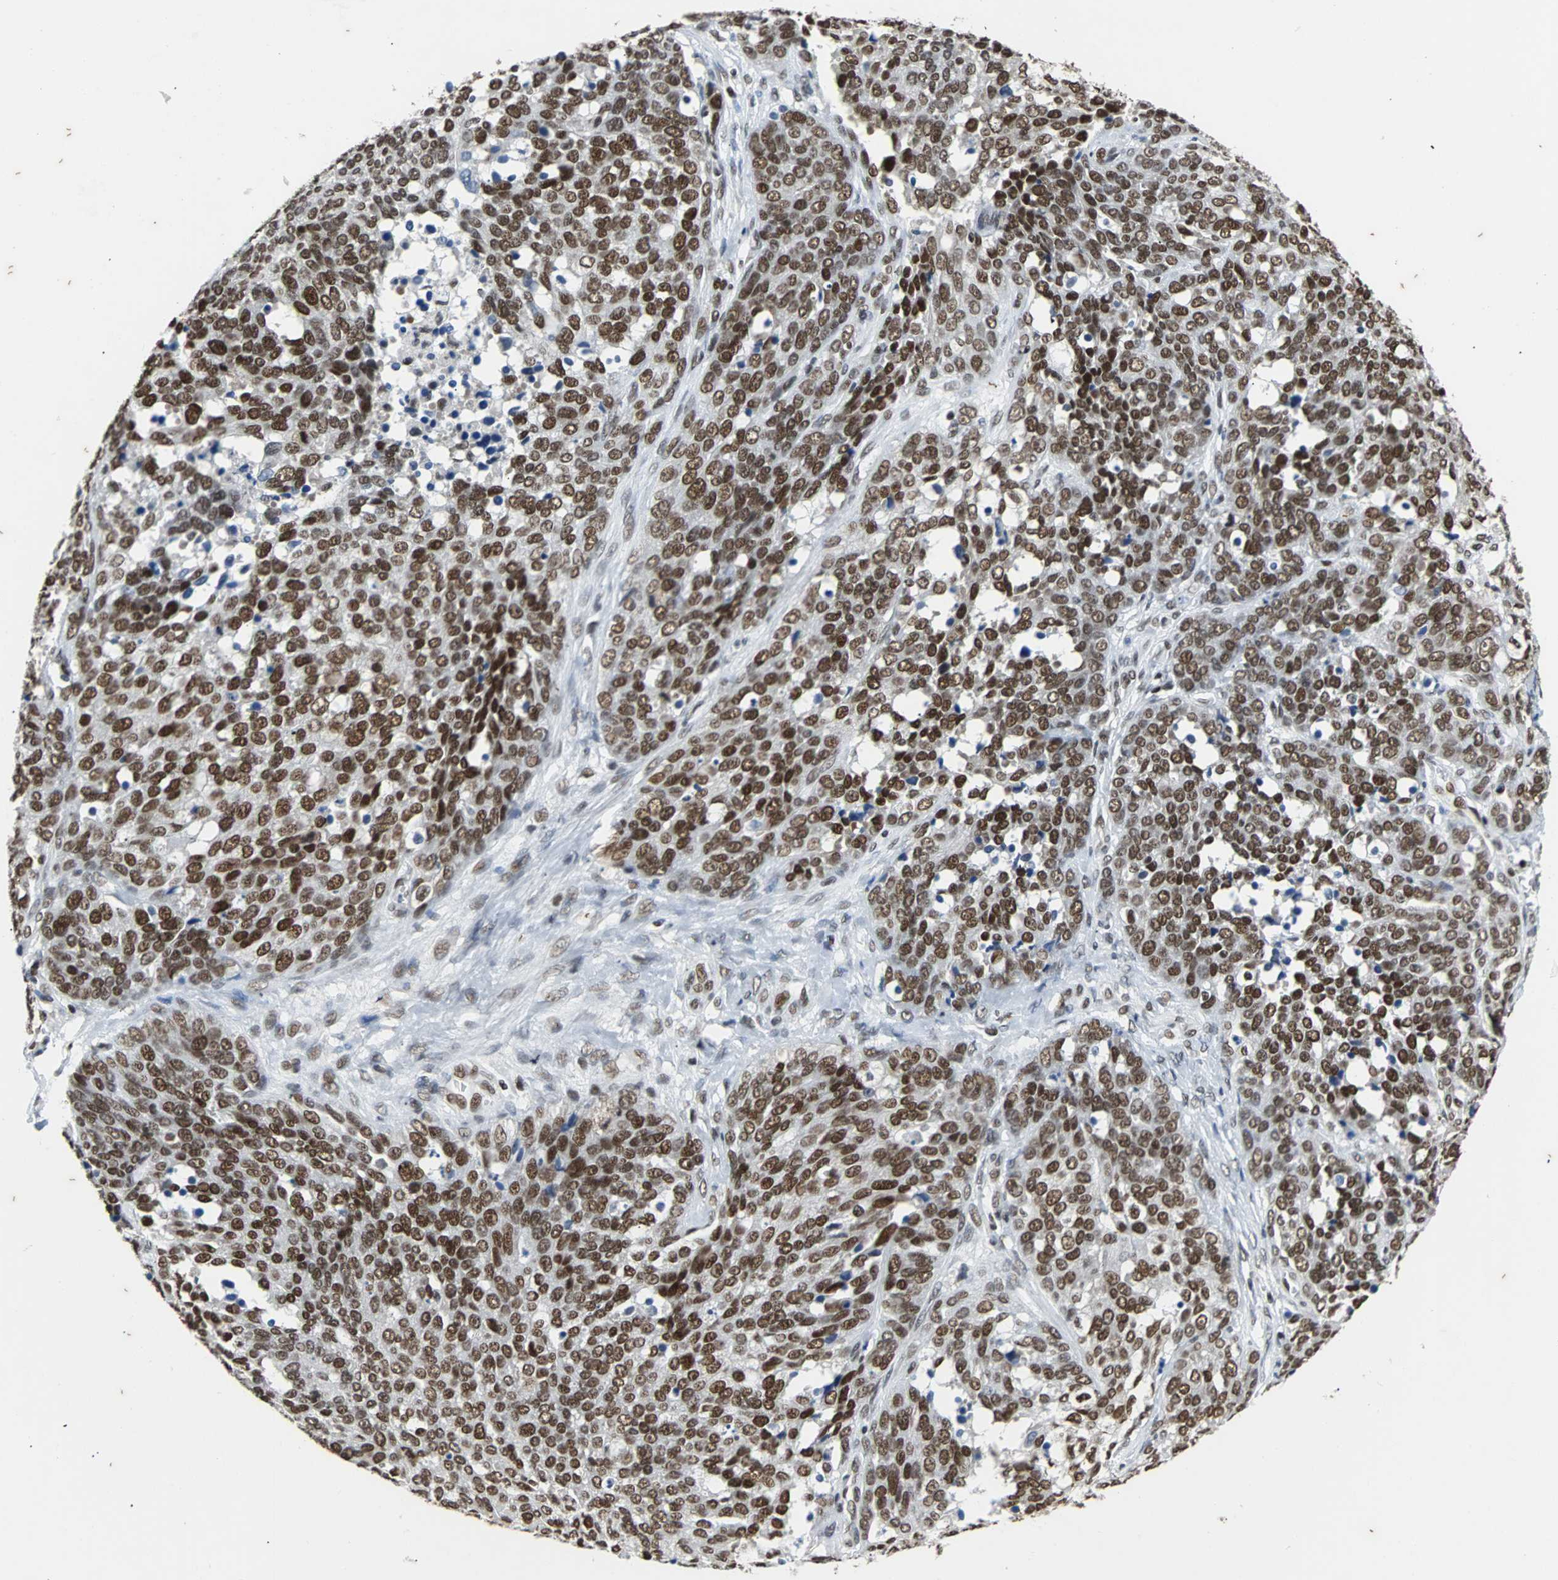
{"staining": {"intensity": "strong", "quantity": ">75%", "location": "nuclear"}, "tissue": "ovarian cancer", "cell_type": "Tumor cells", "image_type": "cancer", "snomed": [{"axis": "morphology", "description": "Cystadenocarcinoma, serous, NOS"}, {"axis": "topography", "description": "Ovary"}], "caption": "Immunohistochemistry (IHC) image of human ovarian cancer stained for a protein (brown), which reveals high levels of strong nuclear expression in approximately >75% of tumor cells.", "gene": "GATAD2A", "patient": {"sex": "female", "age": 44}}